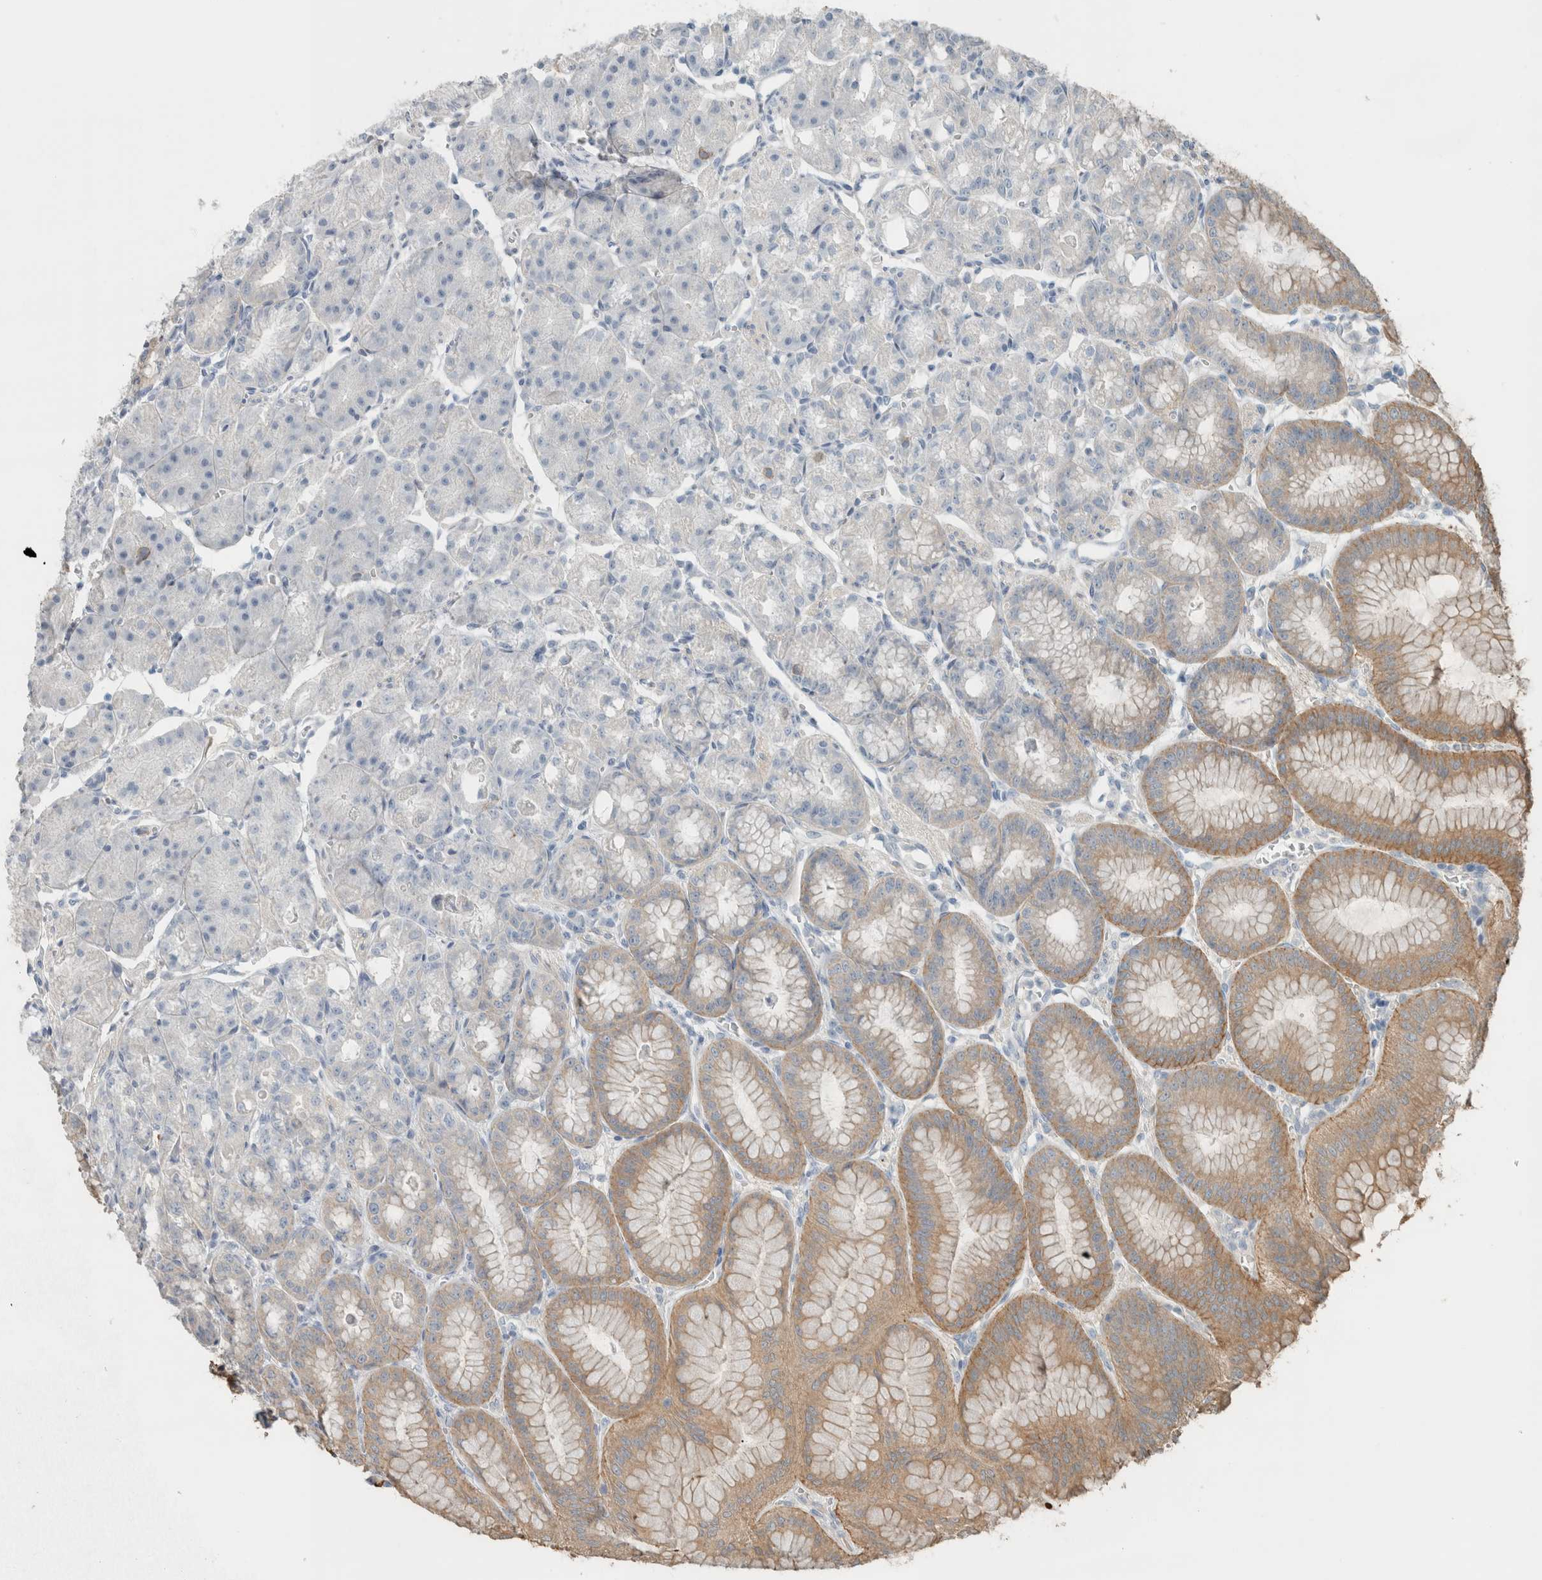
{"staining": {"intensity": "moderate", "quantity": "<25%", "location": "cytoplasmic/membranous"}, "tissue": "stomach", "cell_type": "Glandular cells", "image_type": "normal", "snomed": [{"axis": "morphology", "description": "Normal tissue, NOS"}, {"axis": "topography", "description": "Stomach, lower"}], "caption": "A histopathology image of human stomach stained for a protein displays moderate cytoplasmic/membranous brown staining in glandular cells. (DAB (3,3'-diaminobenzidine) = brown stain, brightfield microscopy at high magnification).", "gene": "SCIN", "patient": {"sex": "male", "age": 71}}